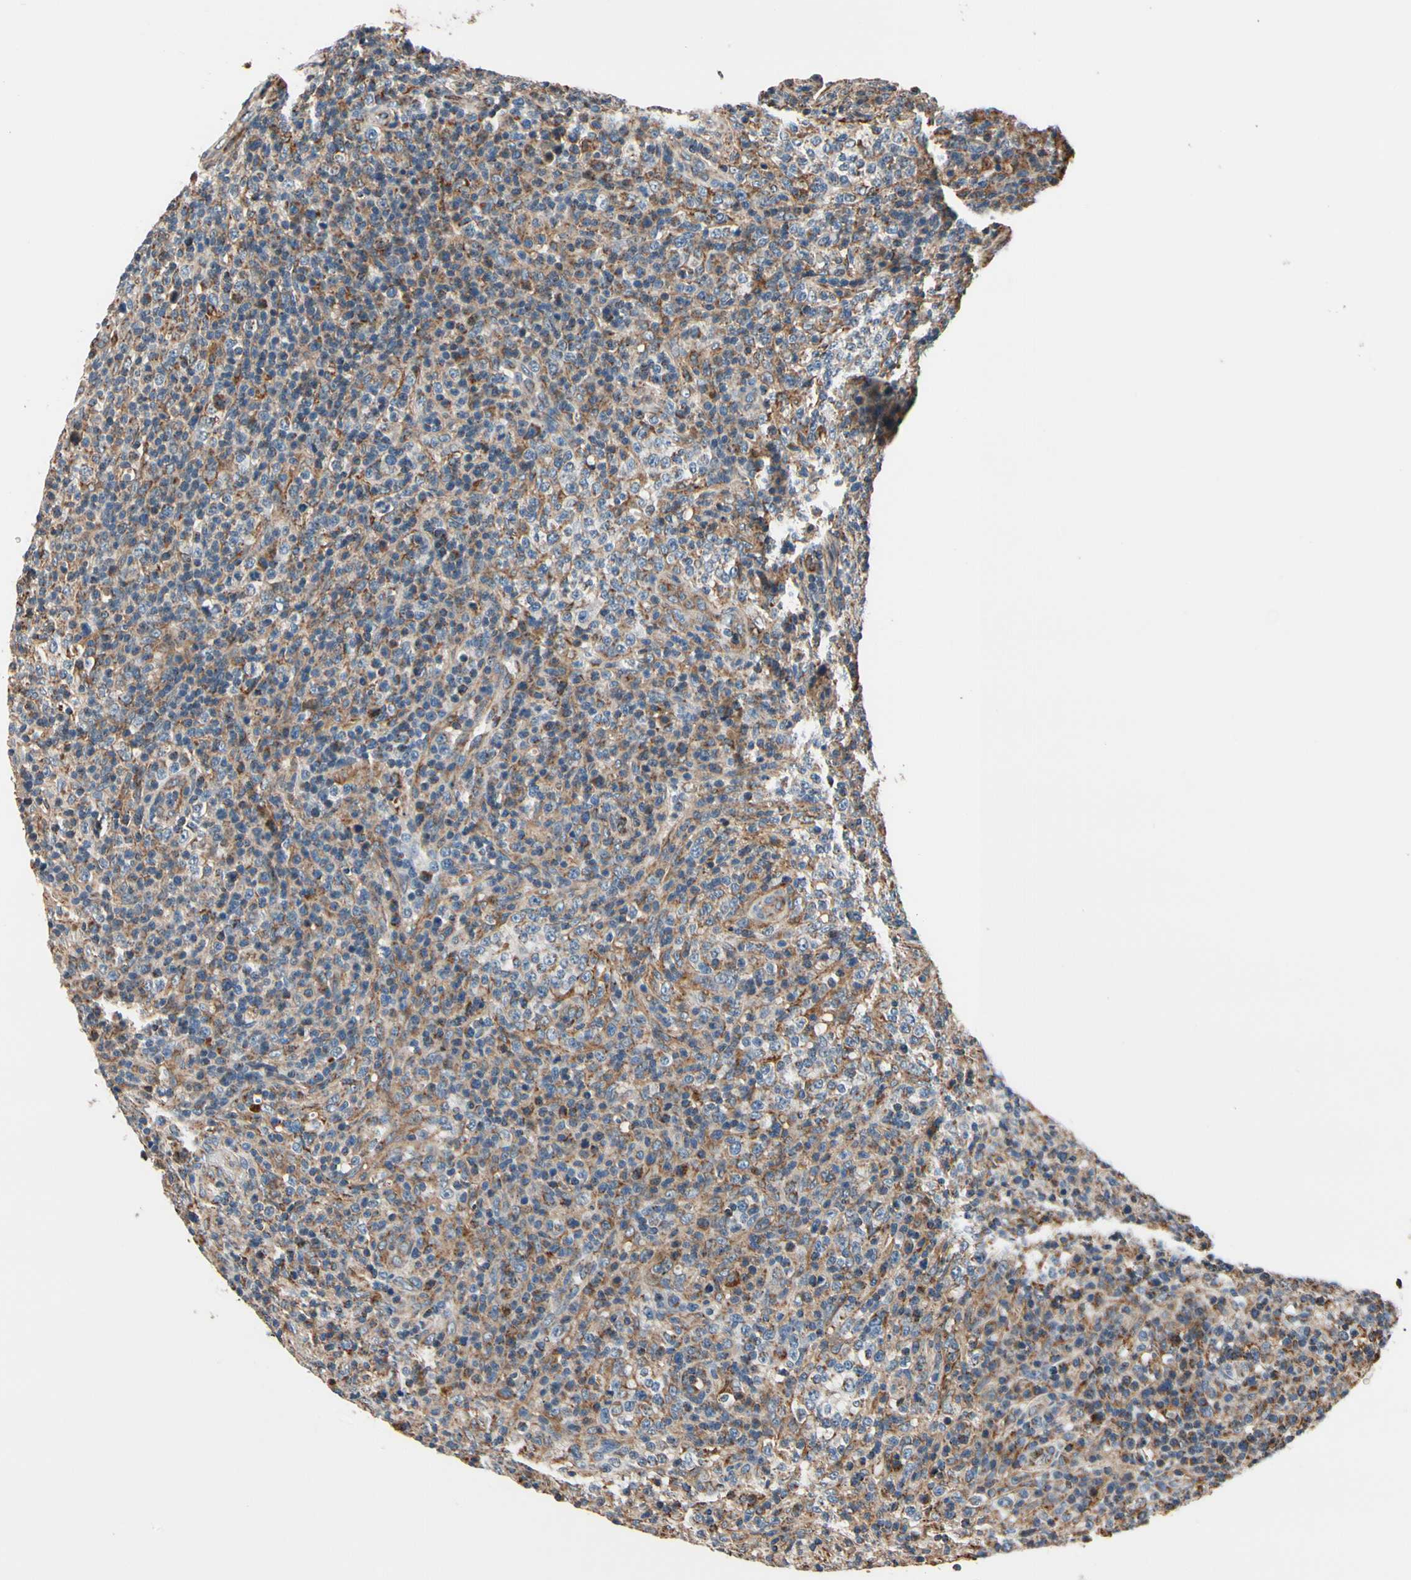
{"staining": {"intensity": "strong", "quantity": "25%-75%", "location": "cytoplasmic/membranous"}, "tissue": "lymphoma", "cell_type": "Tumor cells", "image_type": "cancer", "snomed": [{"axis": "morphology", "description": "Malignant lymphoma, non-Hodgkin's type, High grade"}, {"axis": "topography", "description": "Lymph node"}], "caption": "Protein expression analysis of lymphoma demonstrates strong cytoplasmic/membranous staining in about 25%-75% of tumor cells. Ihc stains the protein in brown and the nuclei are stained blue.", "gene": "TMEM176A", "patient": {"sex": "female", "age": 76}}